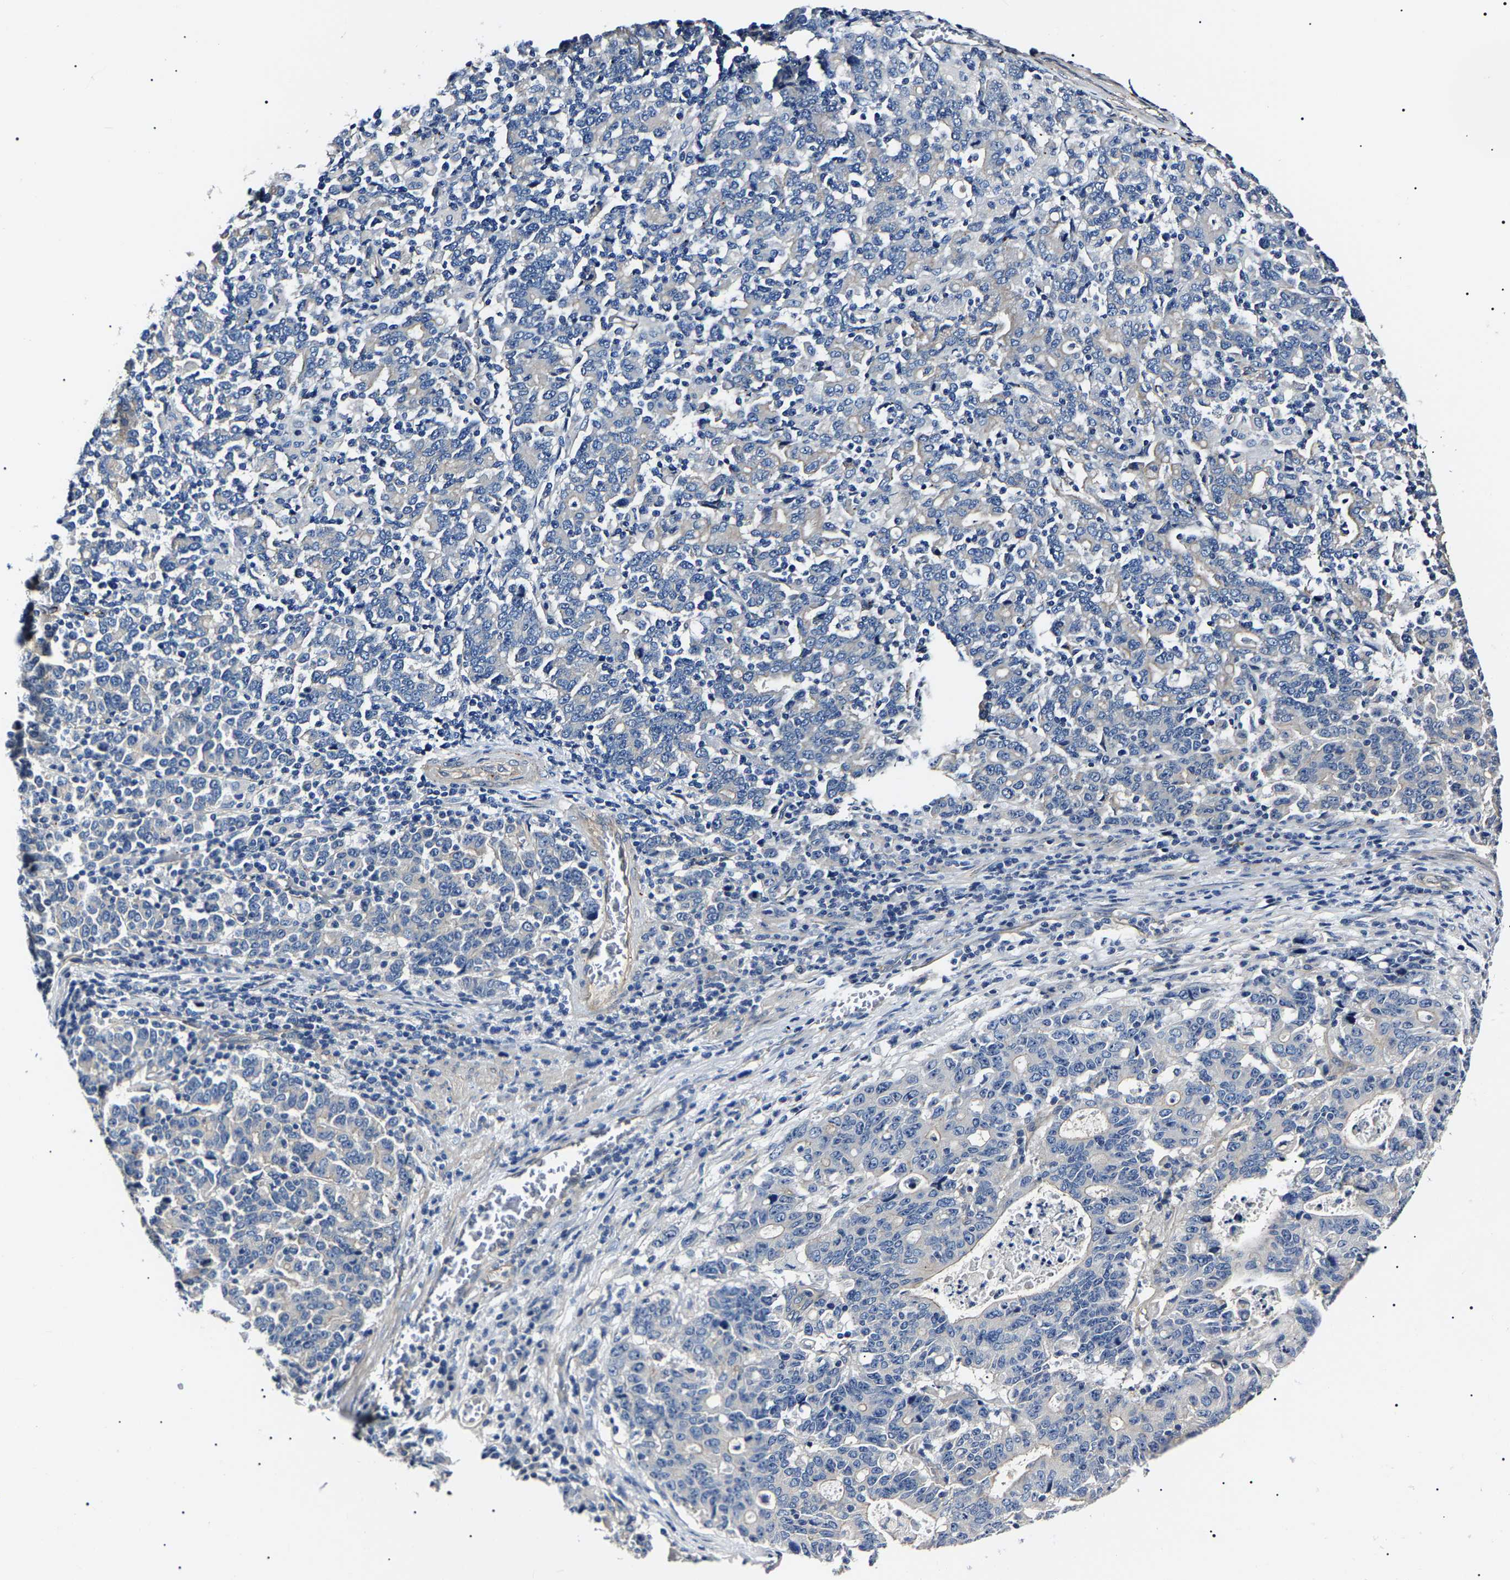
{"staining": {"intensity": "negative", "quantity": "none", "location": "none"}, "tissue": "stomach cancer", "cell_type": "Tumor cells", "image_type": "cancer", "snomed": [{"axis": "morphology", "description": "Adenocarcinoma, NOS"}, {"axis": "topography", "description": "Stomach, upper"}], "caption": "Human stomach adenocarcinoma stained for a protein using immunohistochemistry shows no positivity in tumor cells.", "gene": "KLHL42", "patient": {"sex": "male", "age": 69}}